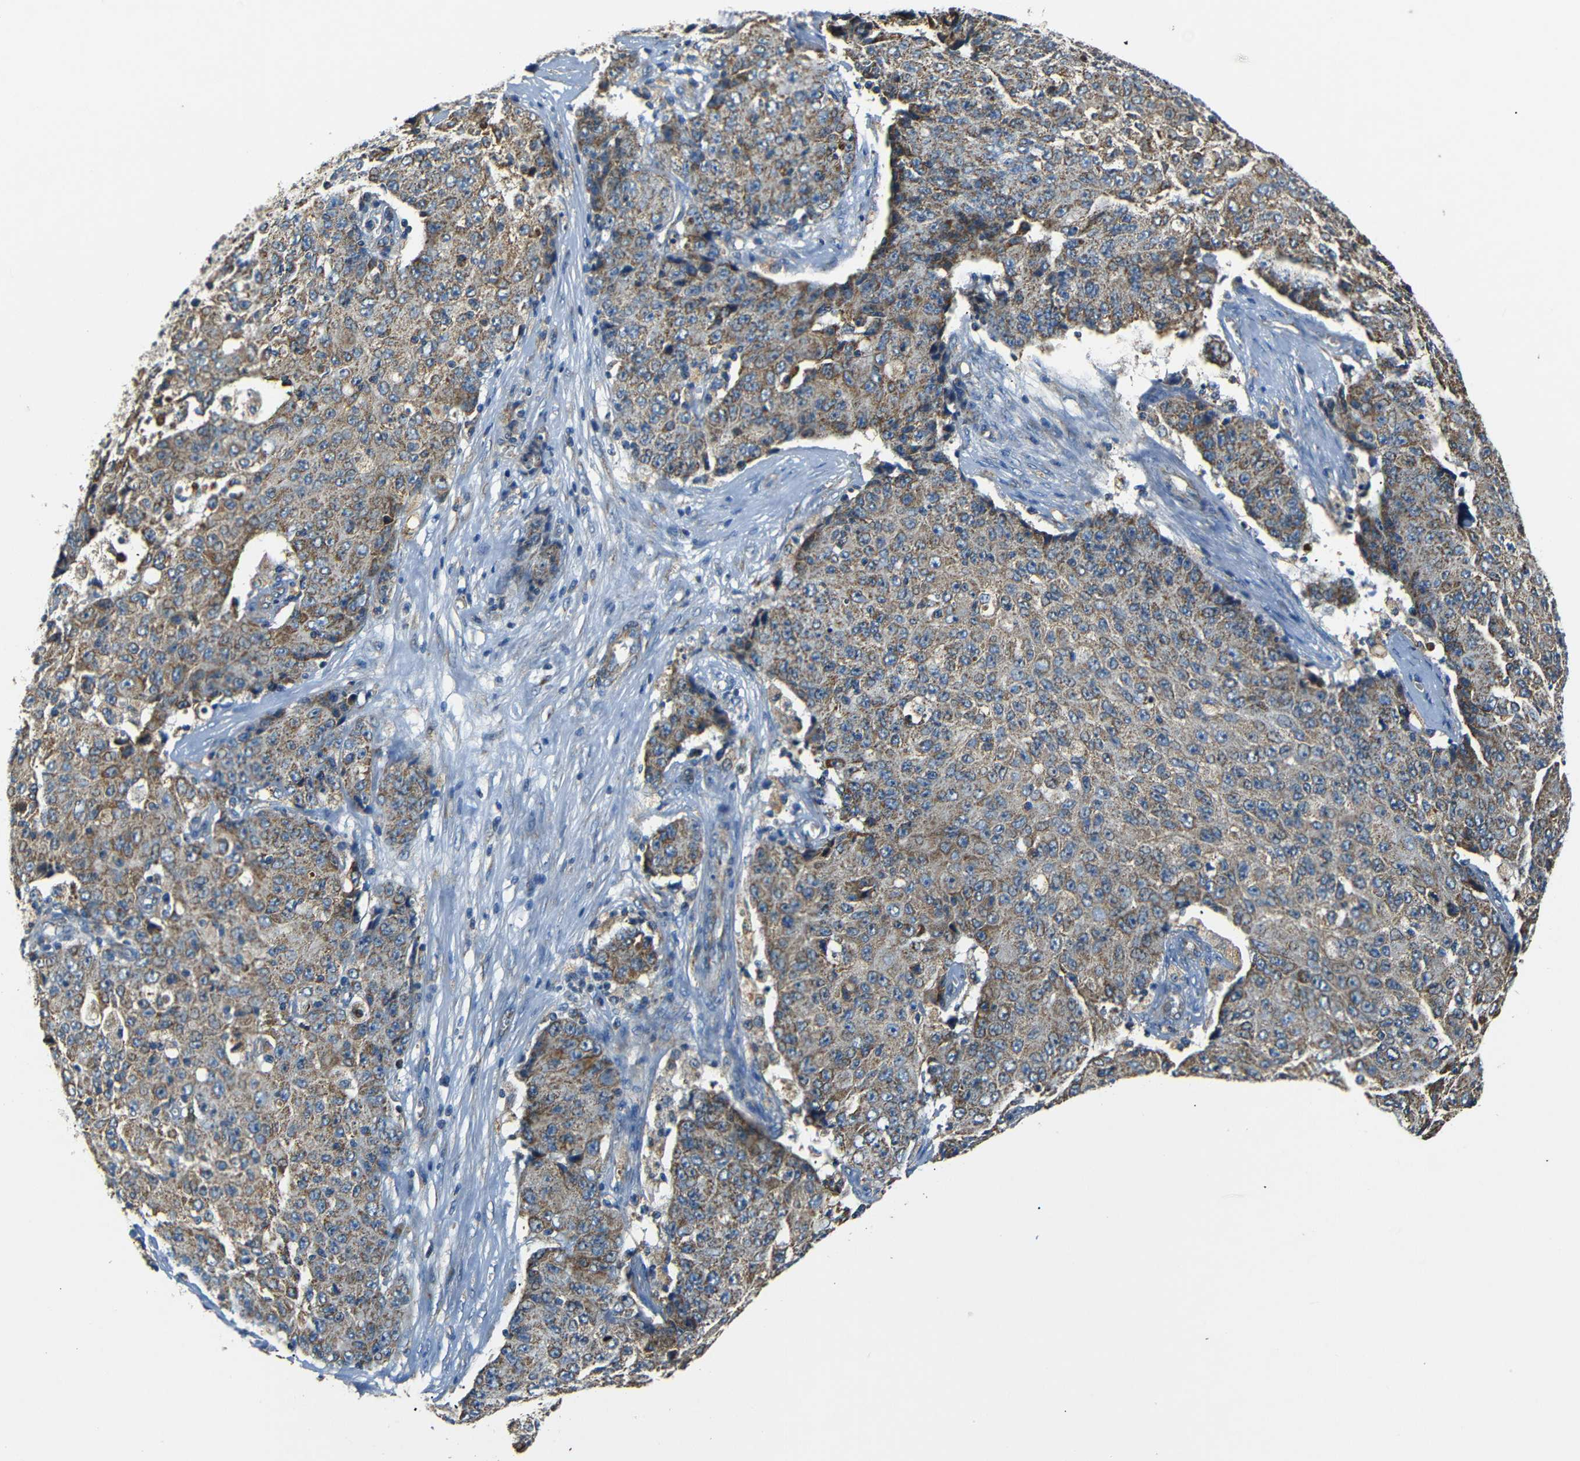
{"staining": {"intensity": "moderate", "quantity": "25%-75%", "location": "cytoplasmic/membranous"}, "tissue": "ovarian cancer", "cell_type": "Tumor cells", "image_type": "cancer", "snomed": [{"axis": "morphology", "description": "Carcinoma, endometroid"}, {"axis": "topography", "description": "Ovary"}], "caption": "Protein expression analysis of endometroid carcinoma (ovarian) displays moderate cytoplasmic/membranous positivity in about 25%-75% of tumor cells. The staining is performed using DAB (3,3'-diaminobenzidine) brown chromogen to label protein expression. The nuclei are counter-stained blue using hematoxylin.", "gene": "NETO2", "patient": {"sex": "female", "age": 42}}